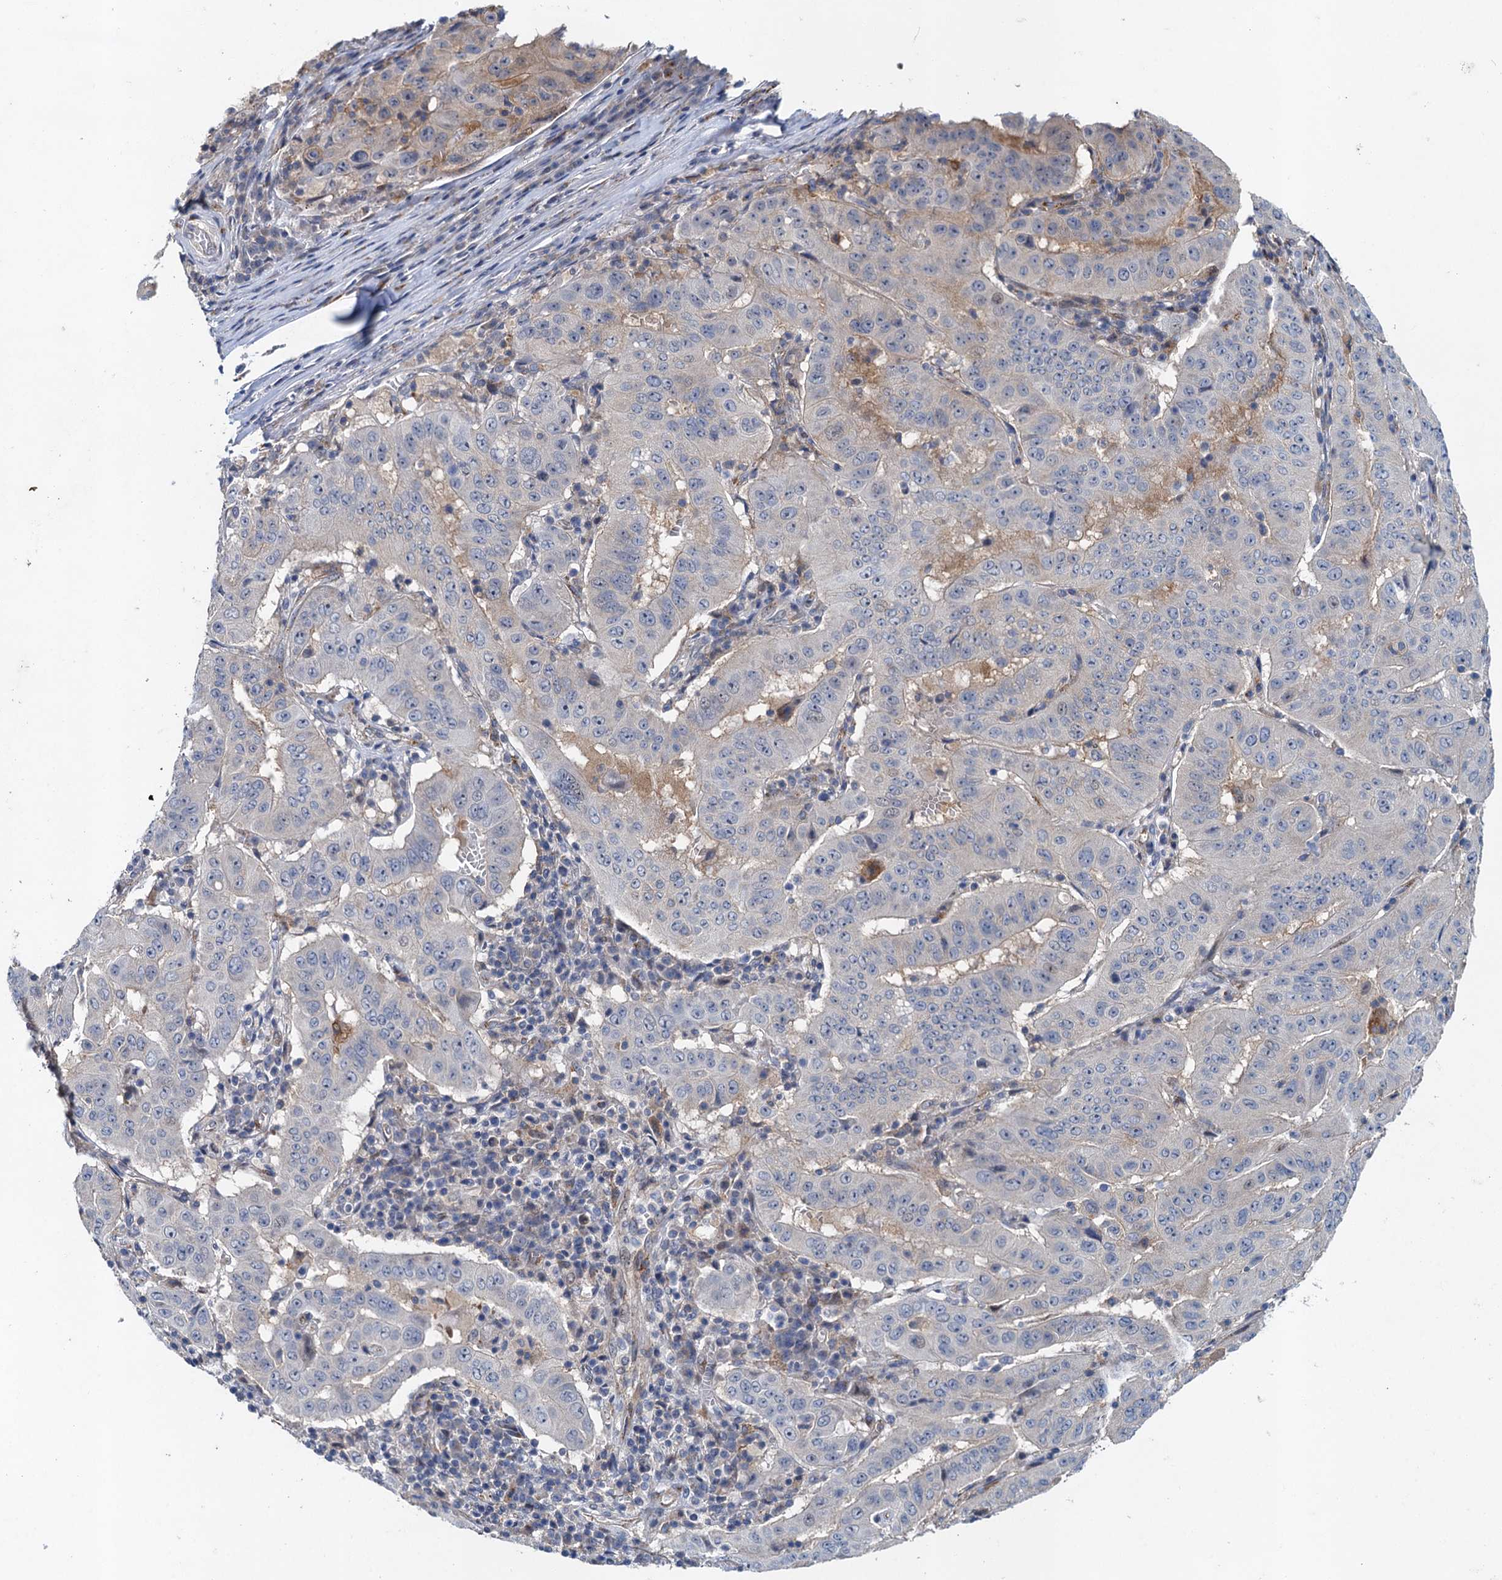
{"staining": {"intensity": "negative", "quantity": "none", "location": "none"}, "tissue": "pancreatic cancer", "cell_type": "Tumor cells", "image_type": "cancer", "snomed": [{"axis": "morphology", "description": "Adenocarcinoma, NOS"}, {"axis": "topography", "description": "Pancreas"}], "caption": "The image reveals no staining of tumor cells in pancreatic adenocarcinoma. (Immunohistochemistry (ihc), brightfield microscopy, high magnification).", "gene": "NBEA", "patient": {"sex": "male", "age": 63}}